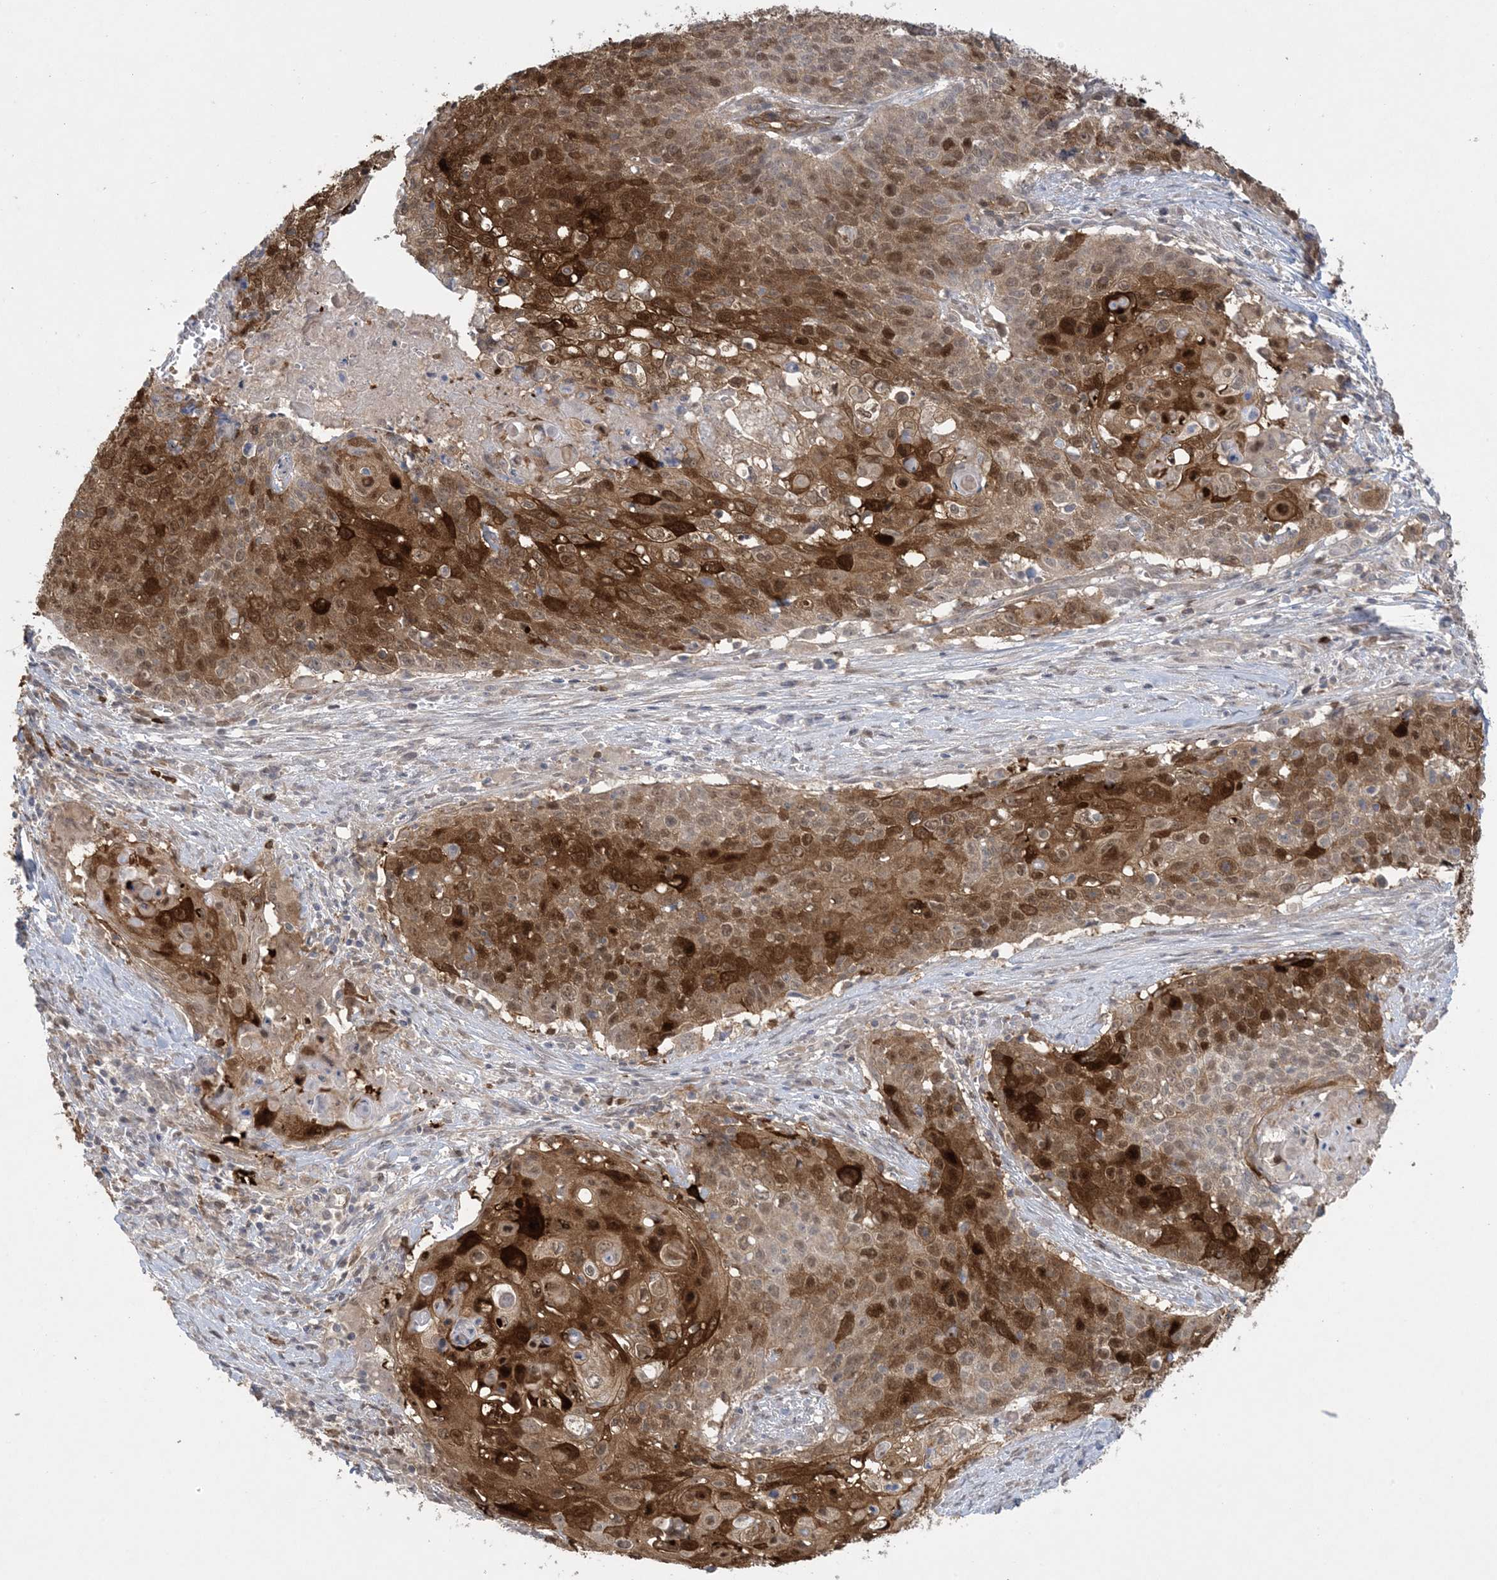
{"staining": {"intensity": "strong", "quantity": ">75%", "location": "cytoplasmic/membranous,nuclear"}, "tissue": "cervical cancer", "cell_type": "Tumor cells", "image_type": "cancer", "snomed": [{"axis": "morphology", "description": "Squamous cell carcinoma, NOS"}, {"axis": "topography", "description": "Cervix"}], "caption": "A histopathology image showing strong cytoplasmic/membranous and nuclear positivity in approximately >75% of tumor cells in cervical cancer (squamous cell carcinoma), as visualized by brown immunohistochemical staining.", "gene": "HMGCS1", "patient": {"sex": "female", "age": 39}}